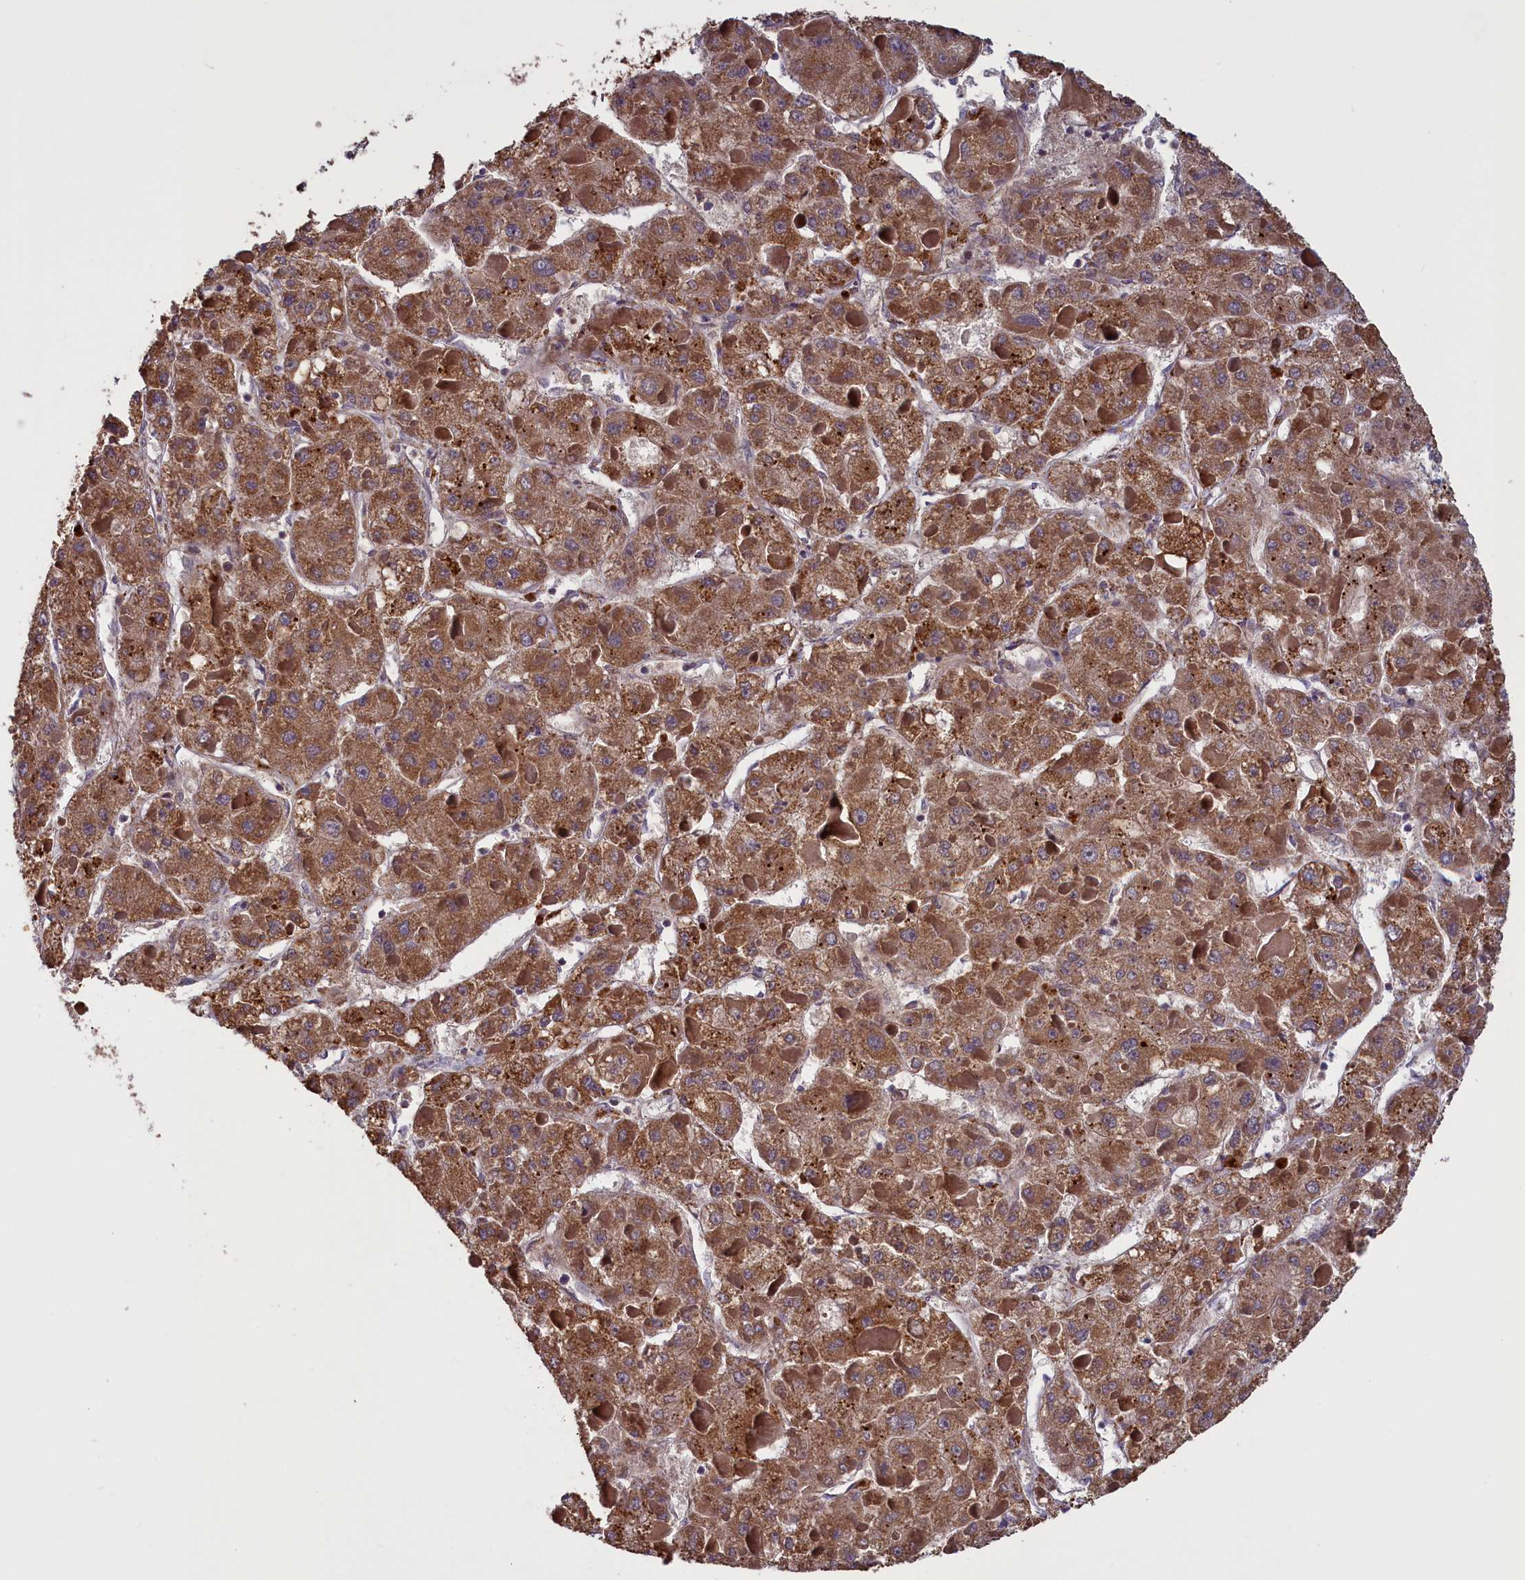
{"staining": {"intensity": "moderate", "quantity": ">75%", "location": "cytoplasmic/membranous"}, "tissue": "liver cancer", "cell_type": "Tumor cells", "image_type": "cancer", "snomed": [{"axis": "morphology", "description": "Carcinoma, Hepatocellular, NOS"}, {"axis": "topography", "description": "Liver"}], "caption": "This is a photomicrograph of IHC staining of hepatocellular carcinoma (liver), which shows moderate staining in the cytoplasmic/membranous of tumor cells.", "gene": "ACAD8", "patient": {"sex": "female", "age": 73}}